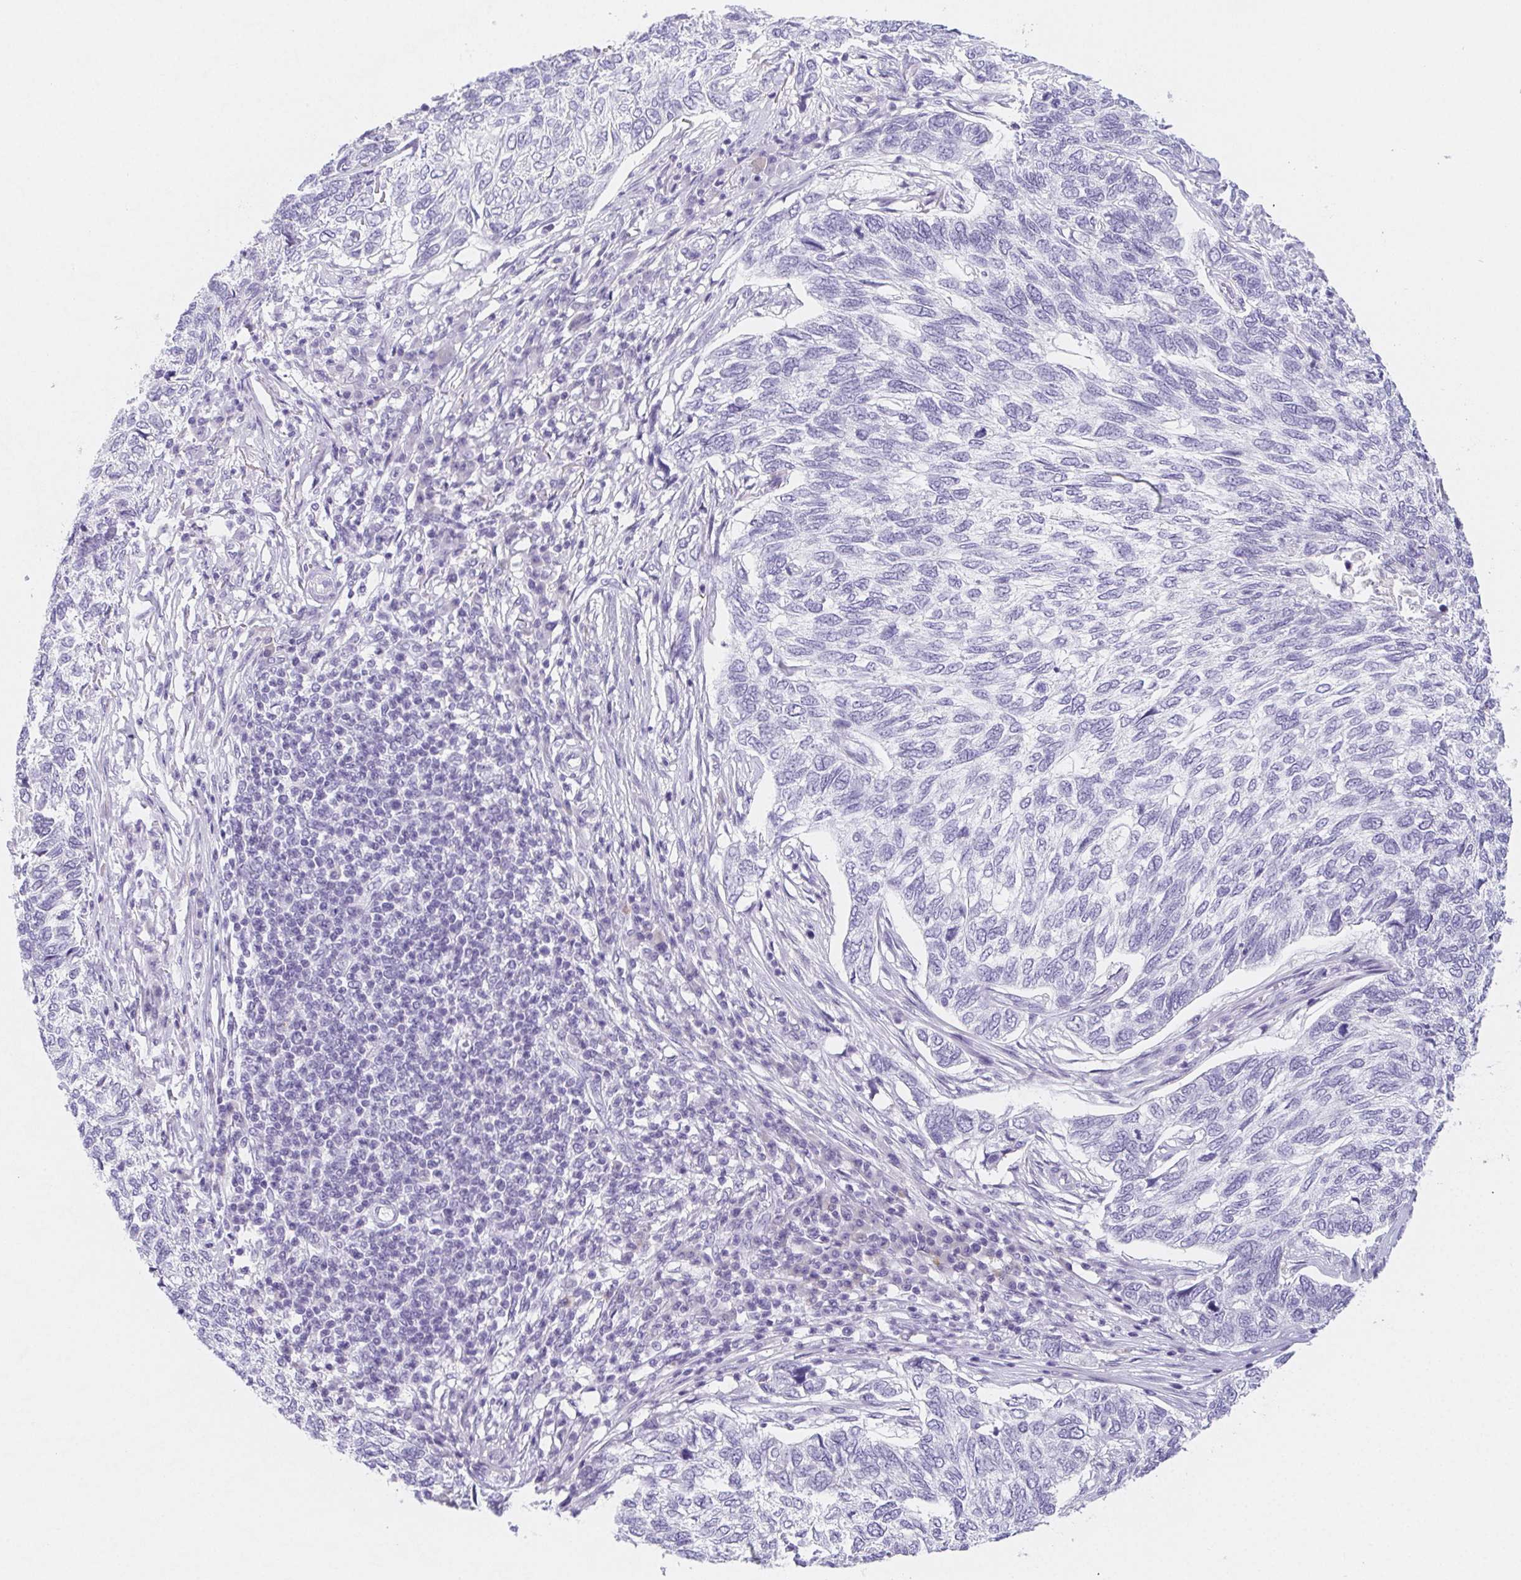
{"staining": {"intensity": "negative", "quantity": "none", "location": "none"}, "tissue": "skin cancer", "cell_type": "Tumor cells", "image_type": "cancer", "snomed": [{"axis": "morphology", "description": "Basal cell carcinoma"}, {"axis": "topography", "description": "Skin"}], "caption": "Basal cell carcinoma (skin) stained for a protein using immunohistochemistry exhibits no expression tumor cells.", "gene": "ITIH2", "patient": {"sex": "female", "age": 65}}